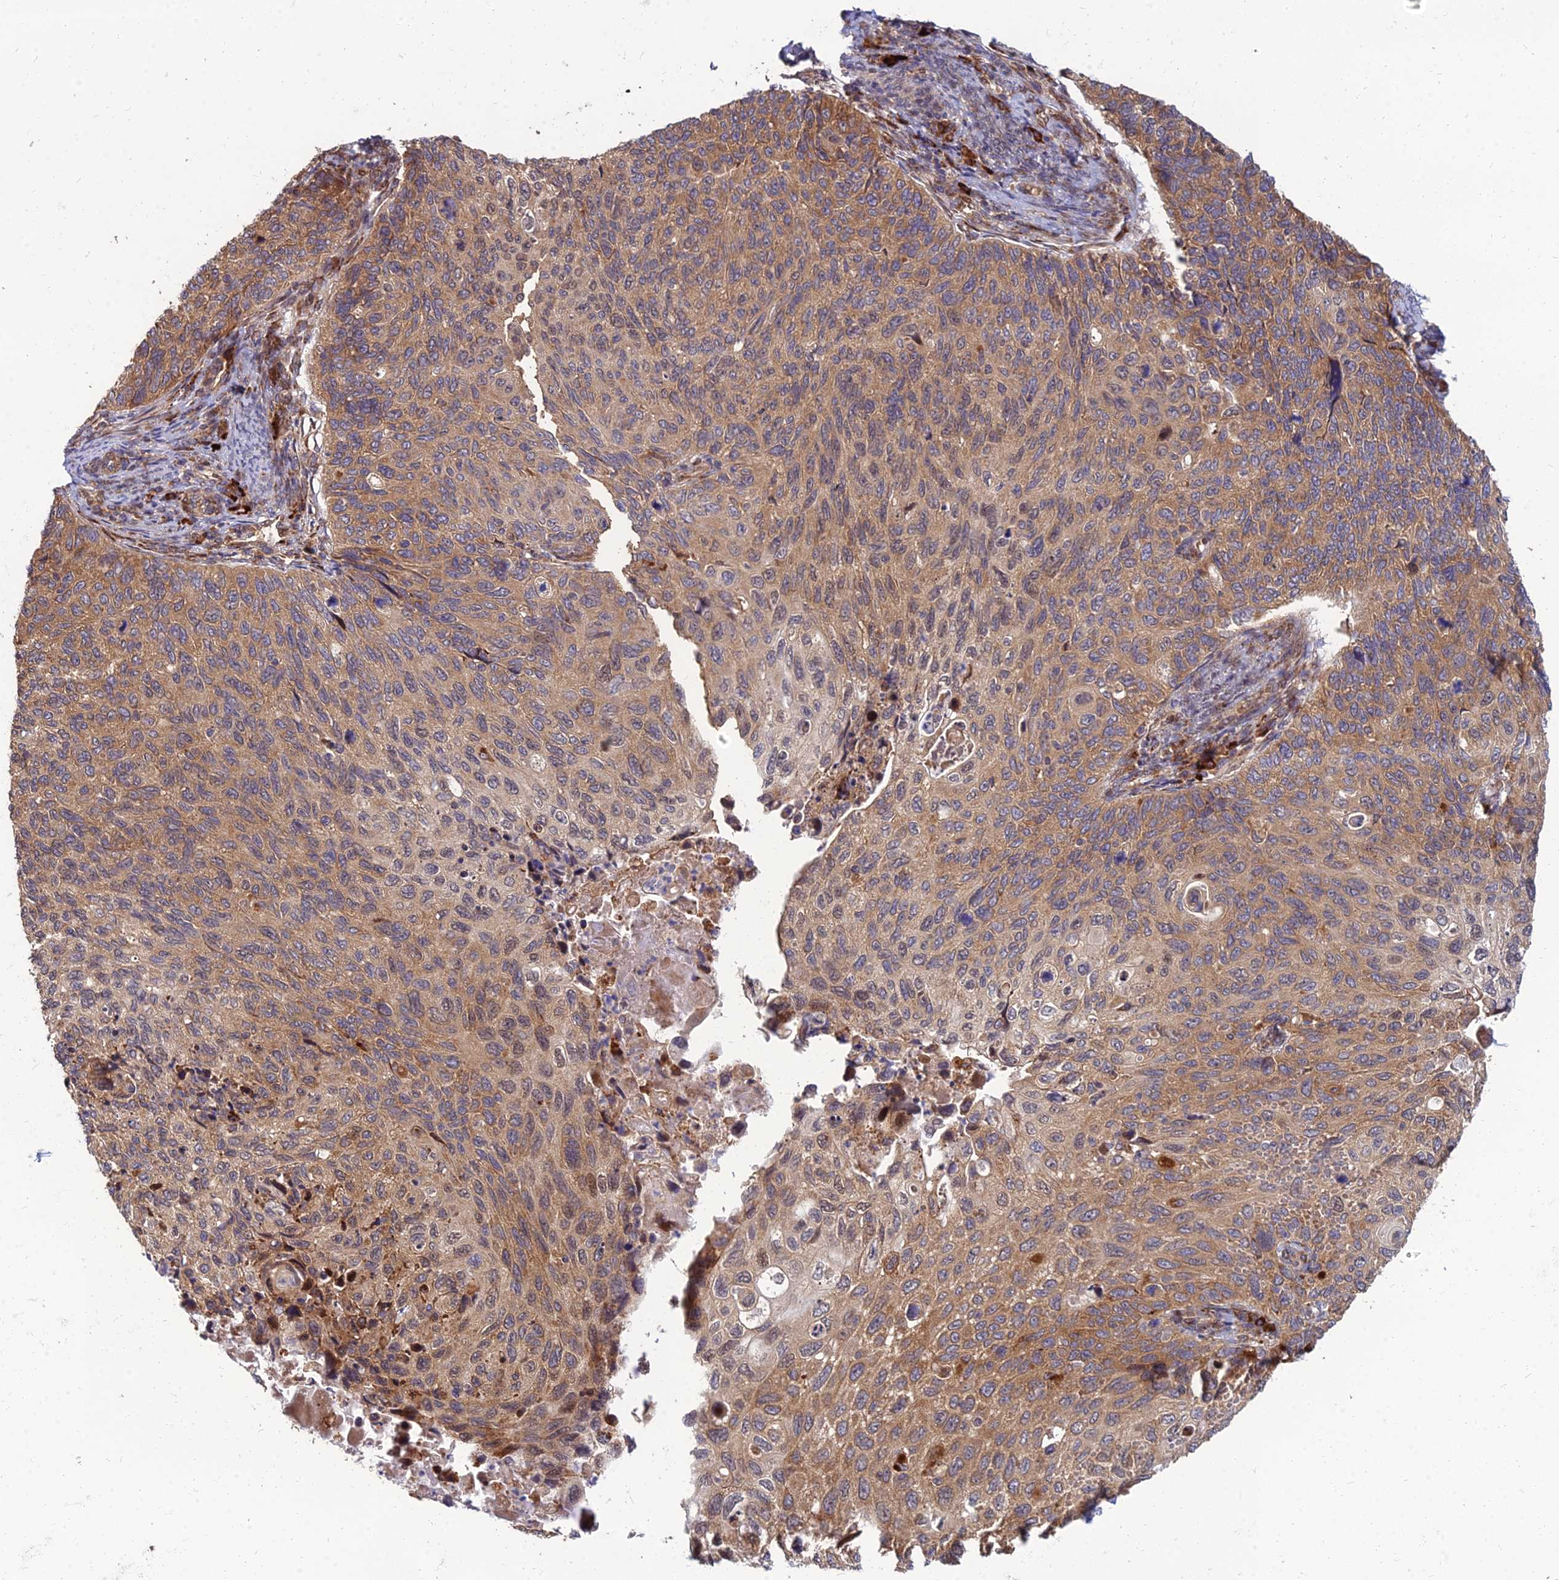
{"staining": {"intensity": "moderate", "quantity": ">75%", "location": "cytoplasmic/membranous"}, "tissue": "cervical cancer", "cell_type": "Tumor cells", "image_type": "cancer", "snomed": [{"axis": "morphology", "description": "Squamous cell carcinoma, NOS"}, {"axis": "topography", "description": "Cervix"}], "caption": "Squamous cell carcinoma (cervical) stained with DAB (3,3'-diaminobenzidine) IHC exhibits medium levels of moderate cytoplasmic/membranous expression in about >75% of tumor cells.", "gene": "CCT6B", "patient": {"sex": "female", "age": 70}}